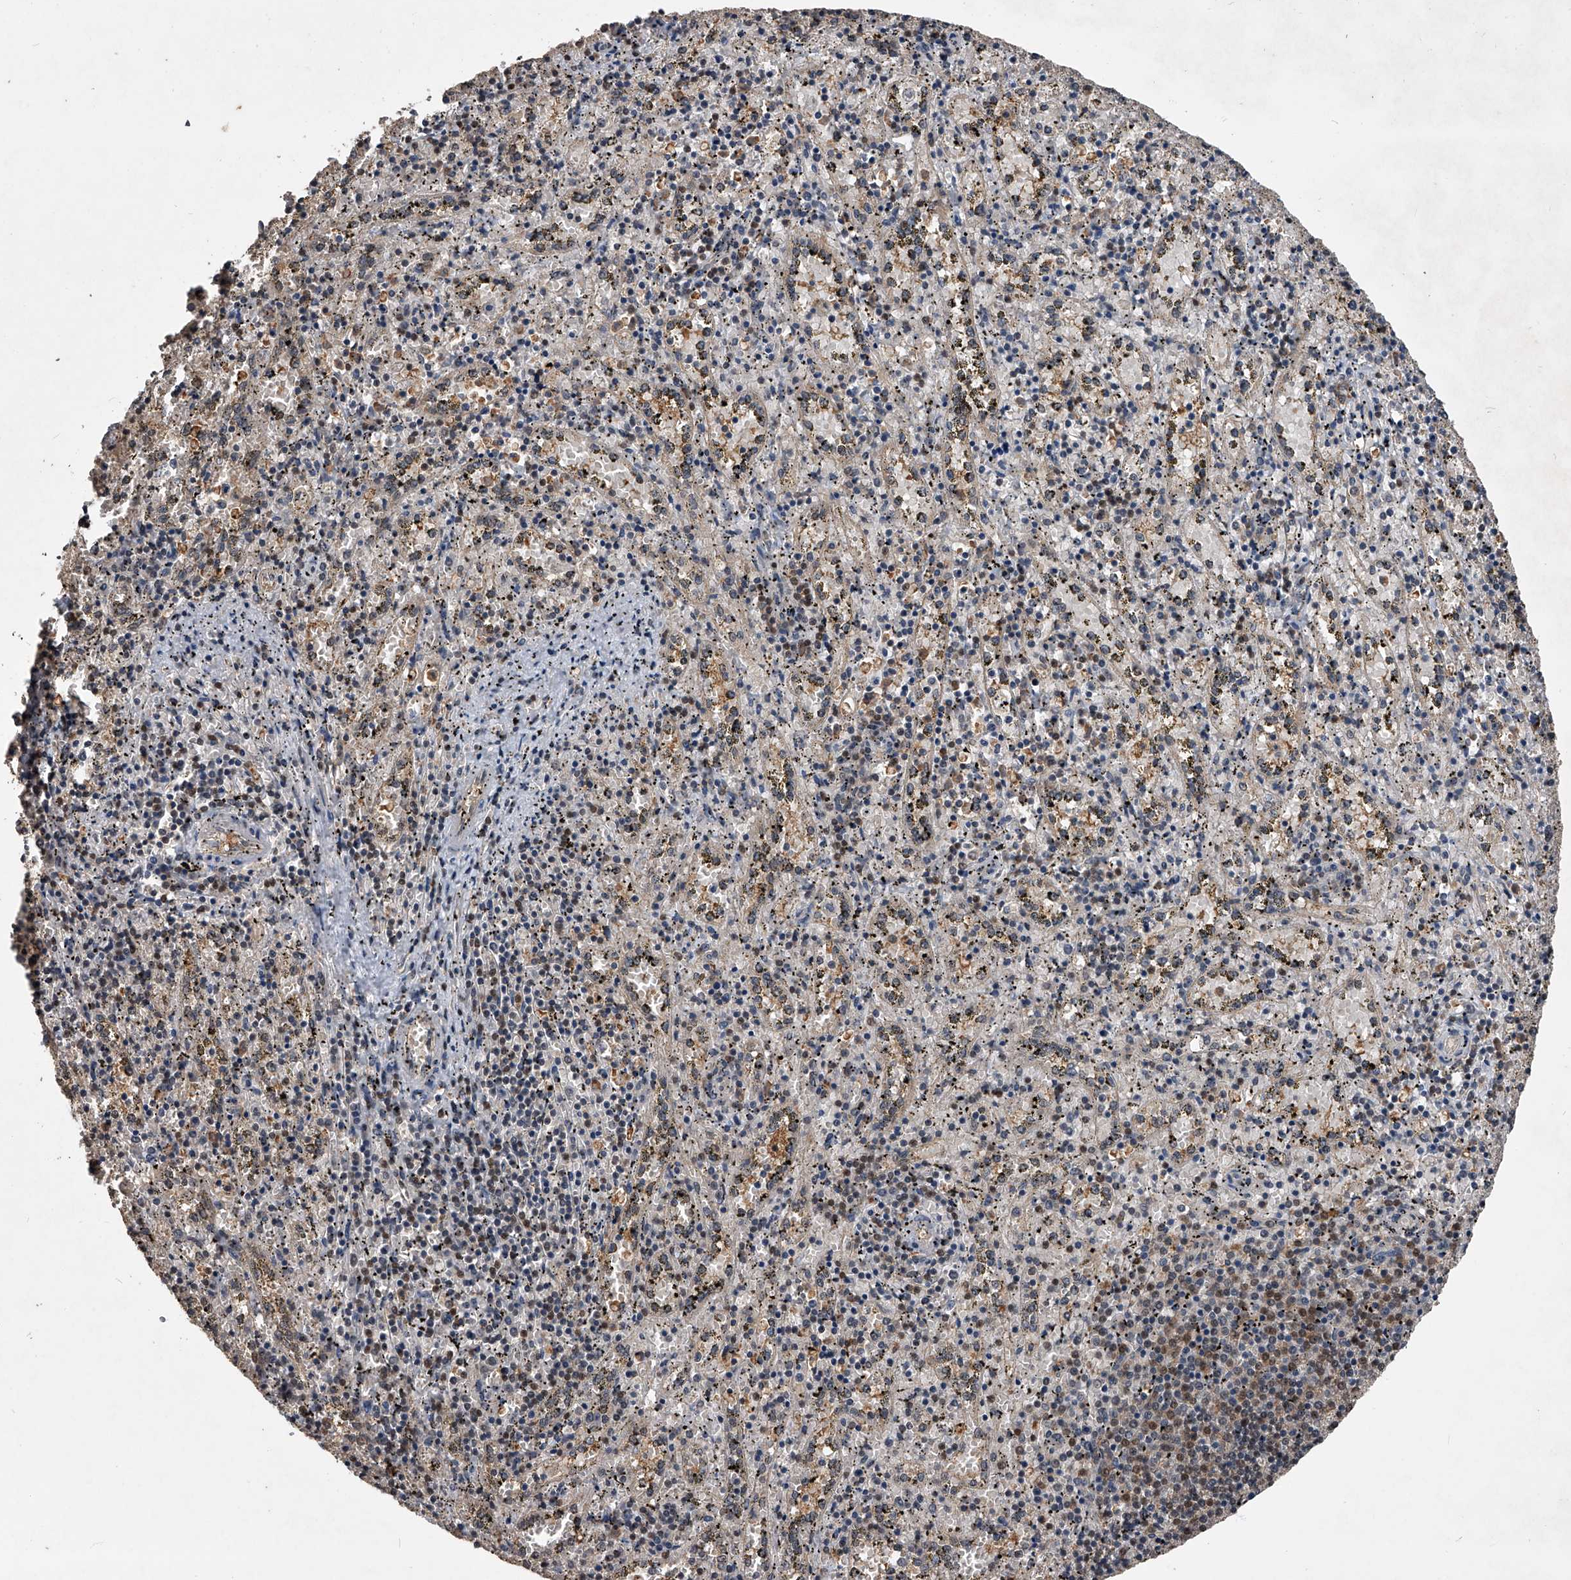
{"staining": {"intensity": "moderate", "quantity": "25%-75%", "location": "cytoplasmic/membranous,nuclear"}, "tissue": "spleen", "cell_type": "Cells in red pulp", "image_type": "normal", "snomed": [{"axis": "morphology", "description": "Normal tissue, NOS"}, {"axis": "topography", "description": "Spleen"}], "caption": "Human spleen stained for a protein (brown) shows moderate cytoplasmic/membranous,nuclear positive expression in about 25%-75% of cells in red pulp.", "gene": "TSNAX", "patient": {"sex": "male", "age": 11}}